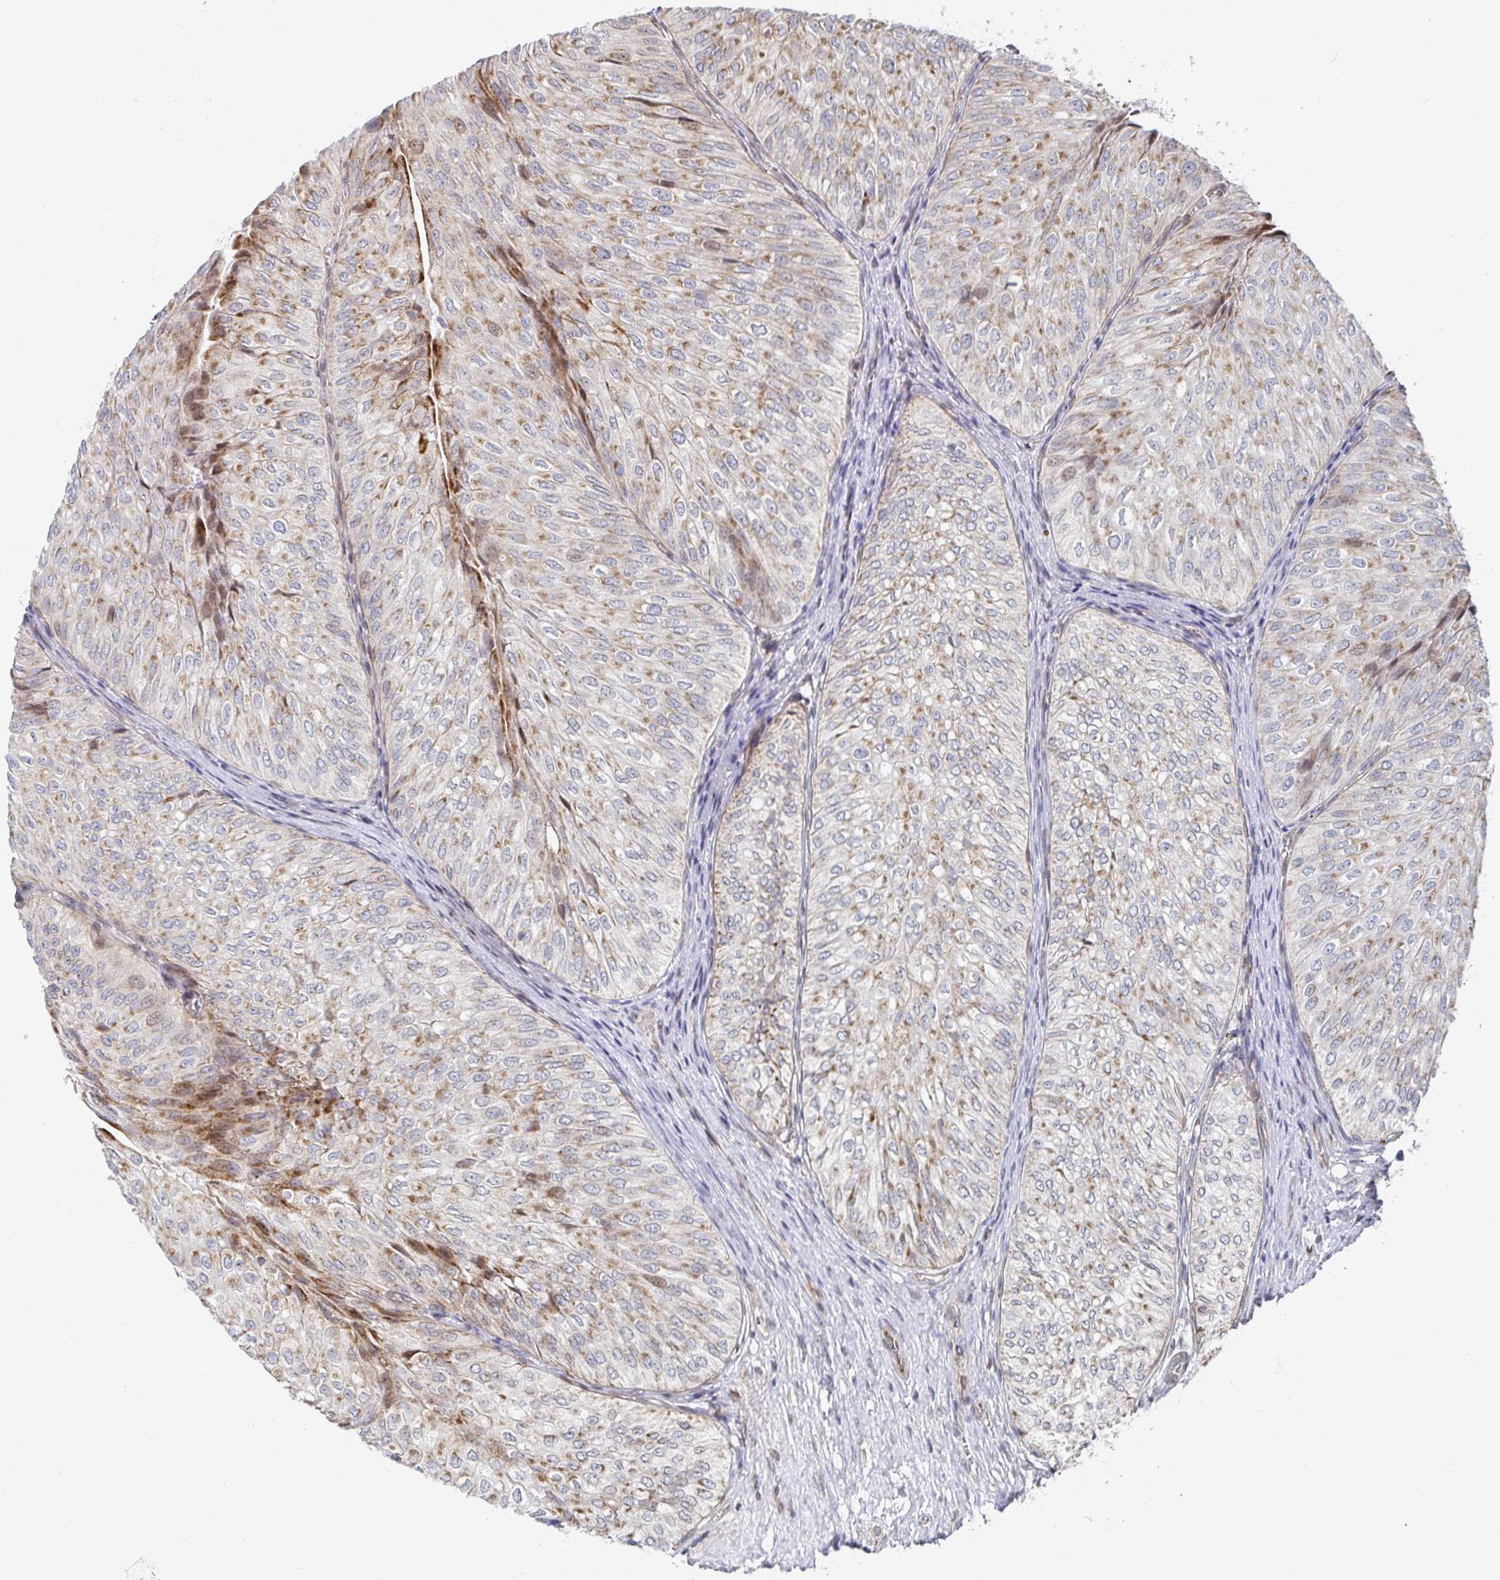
{"staining": {"intensity": "moderate", "quantity": "25%-75%", "location": "cytoplasmic/membranous"}, "tissue": "urothelial cancer", "cell_type": "Tumor cells", "image_type": "cancer", "snomed": [{"axis": "morphology", "description": "Urothelial carcinoma, NOS"}, {"axis": "topography", "description": "Urinary bladder"}], "caption": "Immunohistochemistry (IHC) staining of transitional cell carcinoma, which exhibits medium levels of moderate cytoplasmic/membranous positivity in about 25%-75% of tumor cells indicating moderate cytoplasmic/membranous protein staining. The staining was performed using DAB (brown) for protein detection and nuclei were counterstained in hematoxylin (blue).", "gene": "STARD8", "patient": {"sex": "male", "age": 62}}